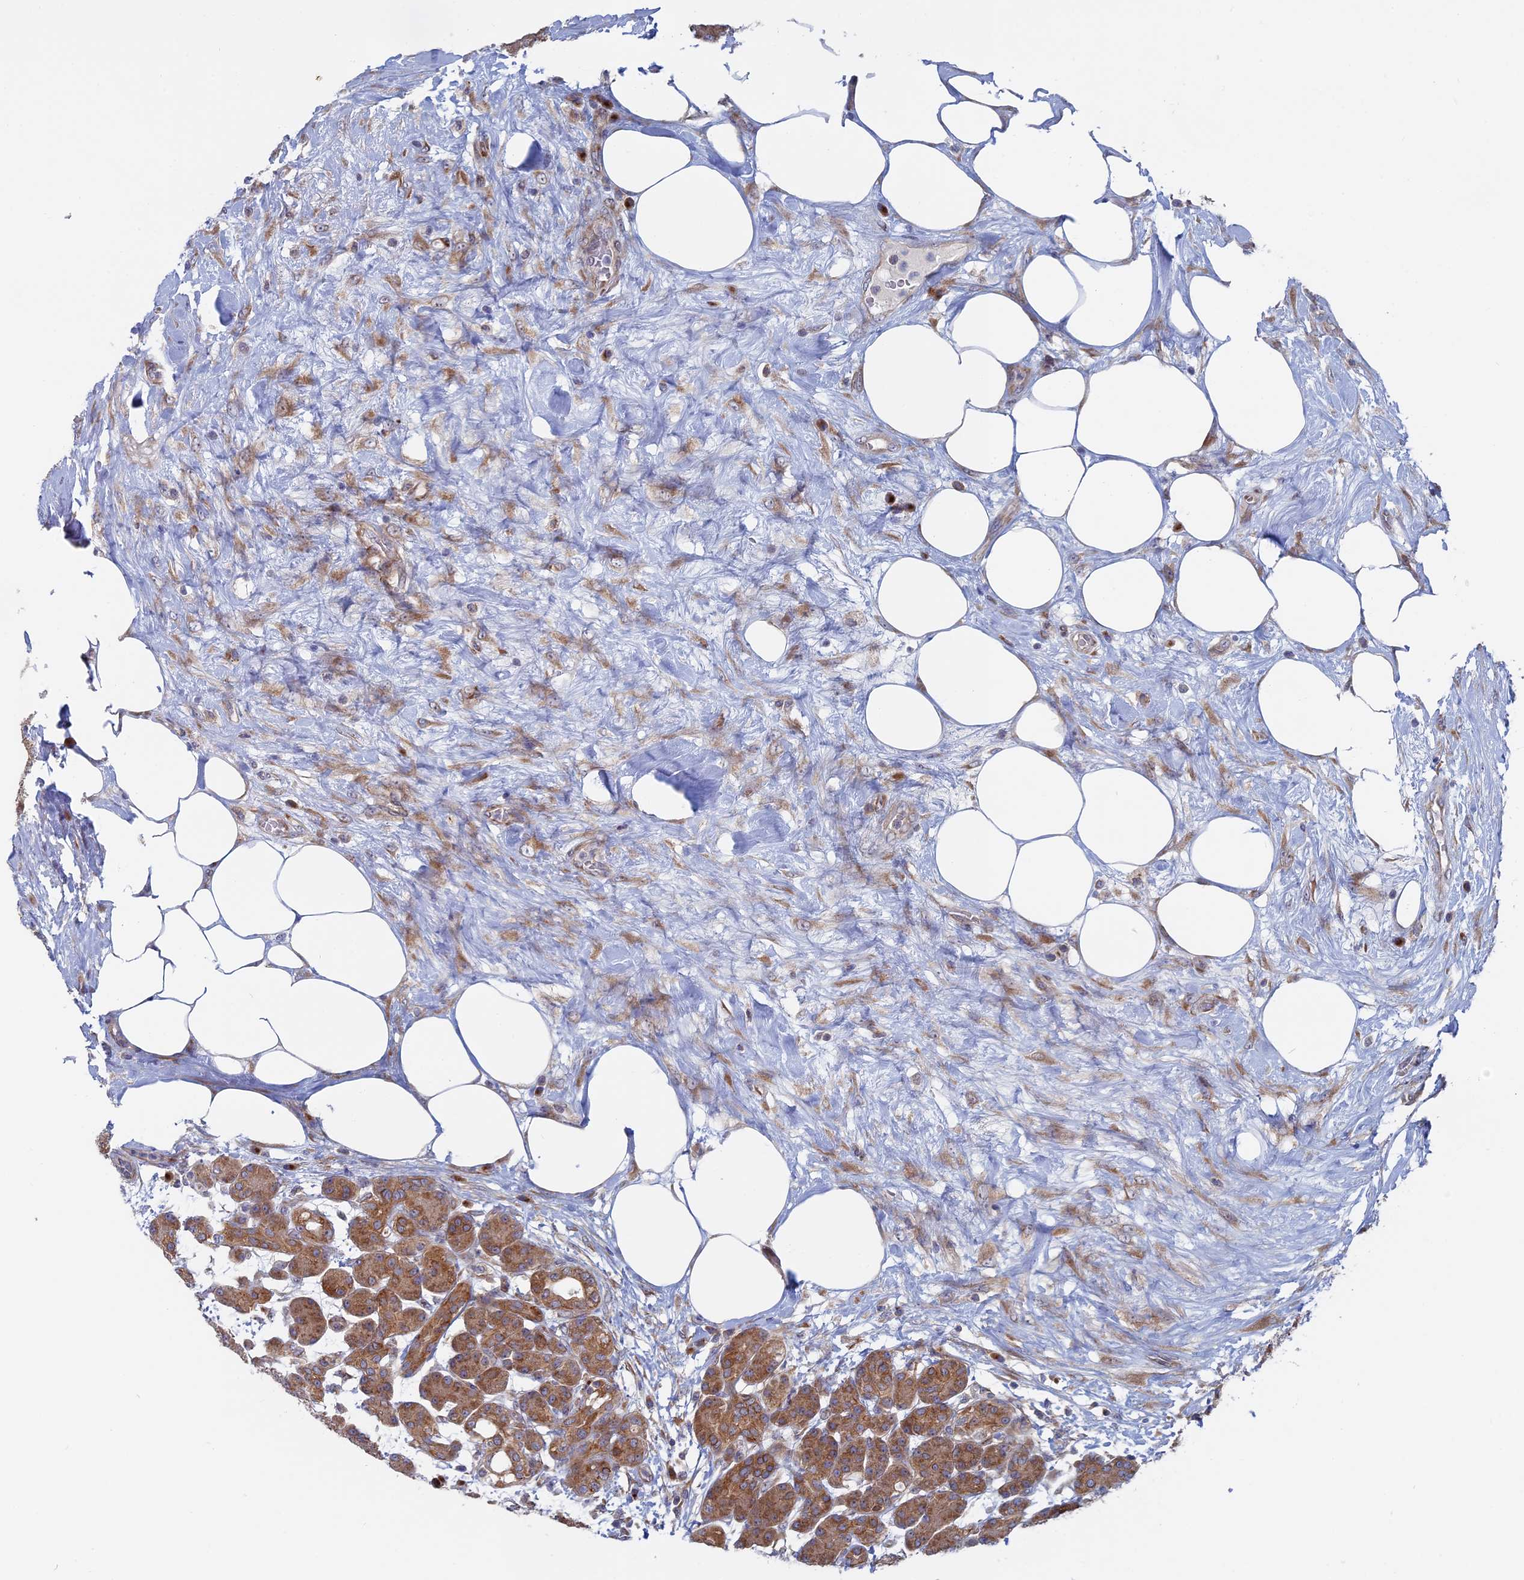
{"staining": {"intensity": "moderate", "quantity": ">75%", "location": "cytoplasmic/membranous"}, "tissue": "pancreas", "cell_type": "Exocrine glandular cells", "image_type": "normal", "snomed": [{"axis": "morphology", "description": "Normal tissue, NOS"}, {"axis": "topography", "description": "Pancreas"}], "caption": "Immunohistochemical staining of benign human pancreas reveals >75% levels of moderate cytoplasmic/membranous protein staining in approximately >75% of exocrine glandular cells.", "gene": "TBC1D30", "patient": {"sex": "male", "age": 63}}